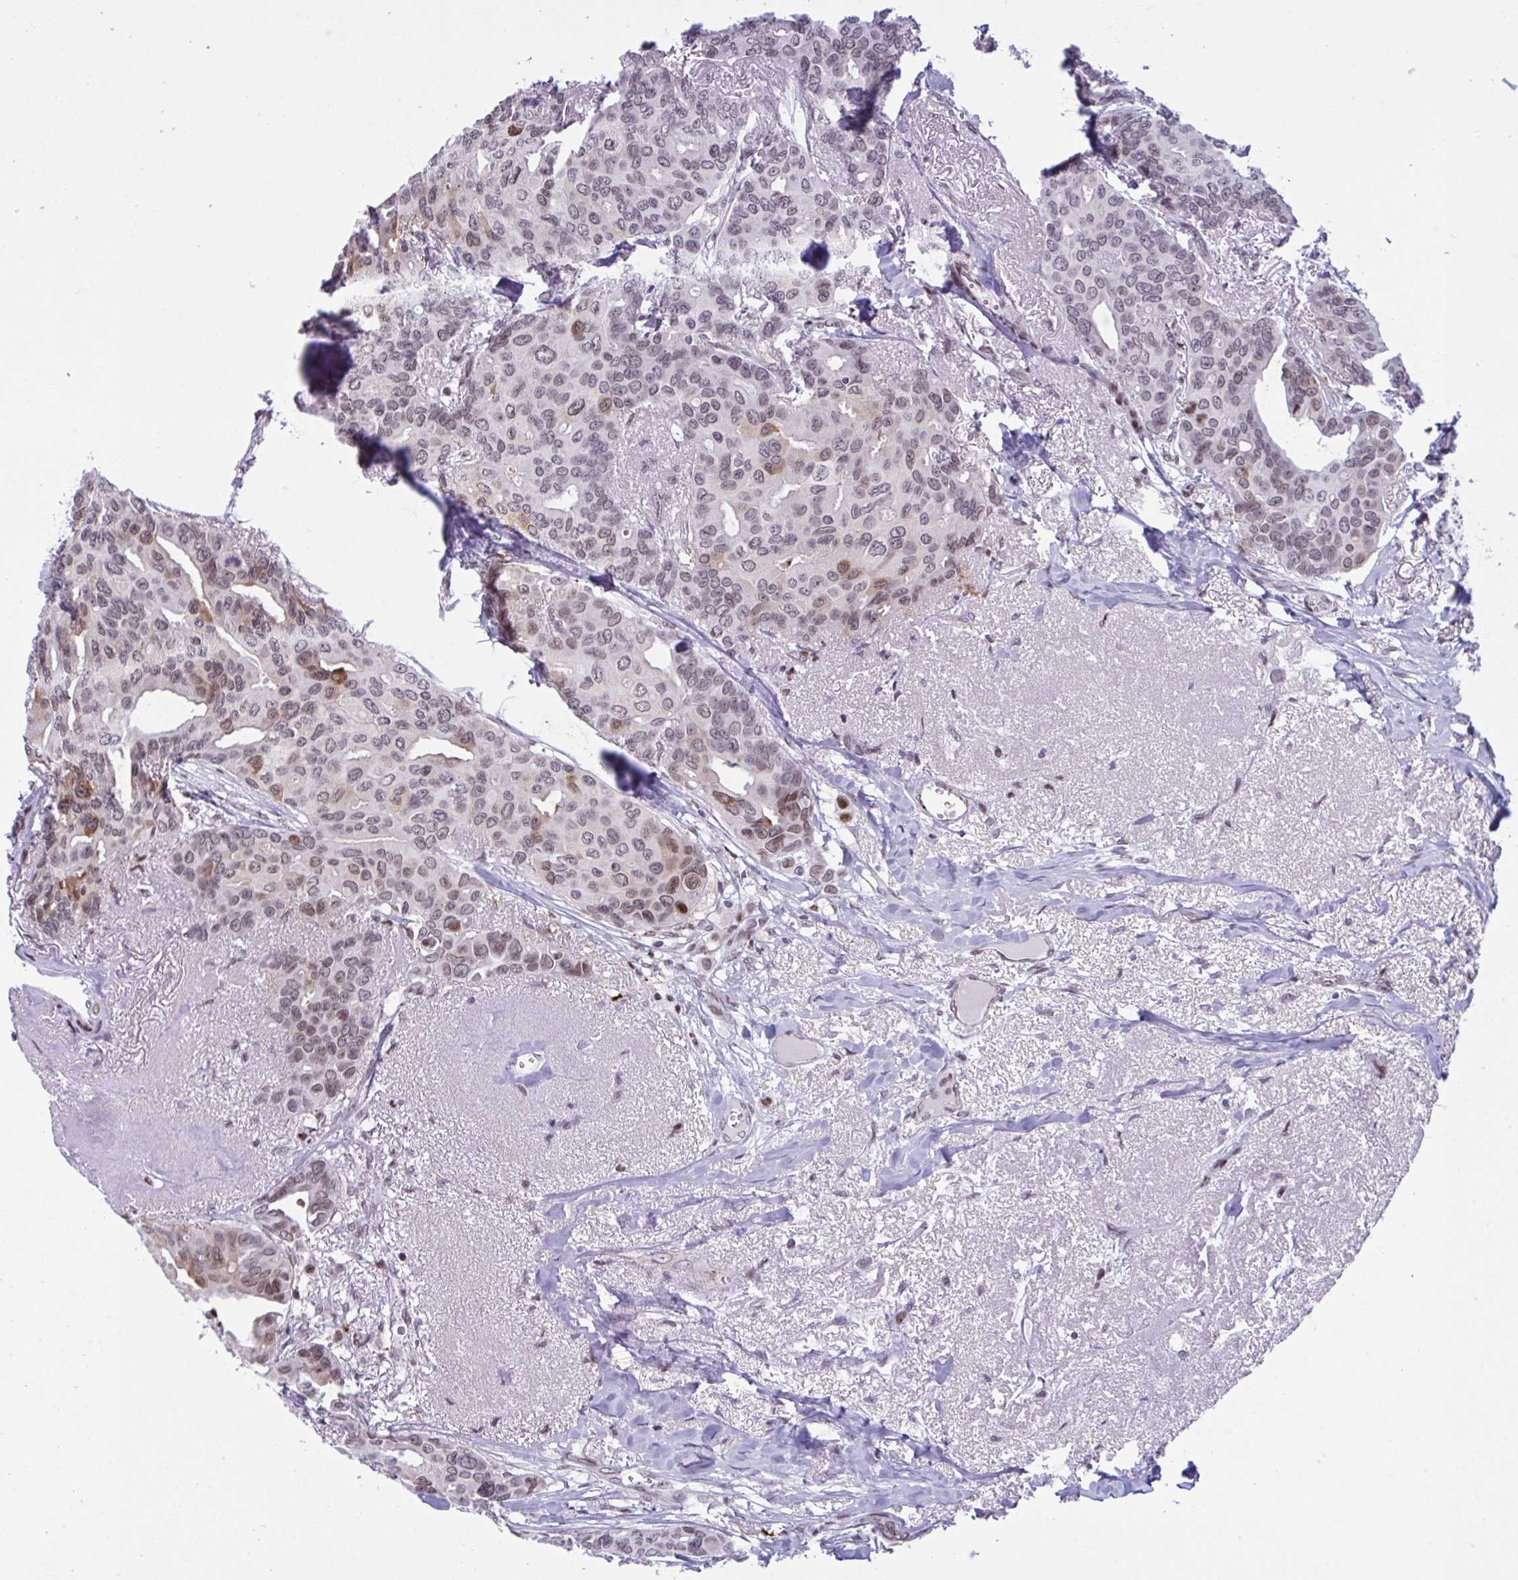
{"staining": {"intensity": "moderate", "quantity": "<25%", "location": "cytoplasmic/membranous,nuclear"}, "tissue": "breast cancer", "cell_type": "Tumor cells", "image_type": "cancer", "snomed": [{"axis": "morphology", "description": "Duct carcinoma"}, {"axis": "topography", "description": "Breast"}], "caption": "IHC of breast cancer shows low levels of moderate cytoplasmic/membranous and nuclear positivity in about <25% of tumor cells.", "gene": "ZFHX3", "patient": {"sex": "female", "age": 54}}